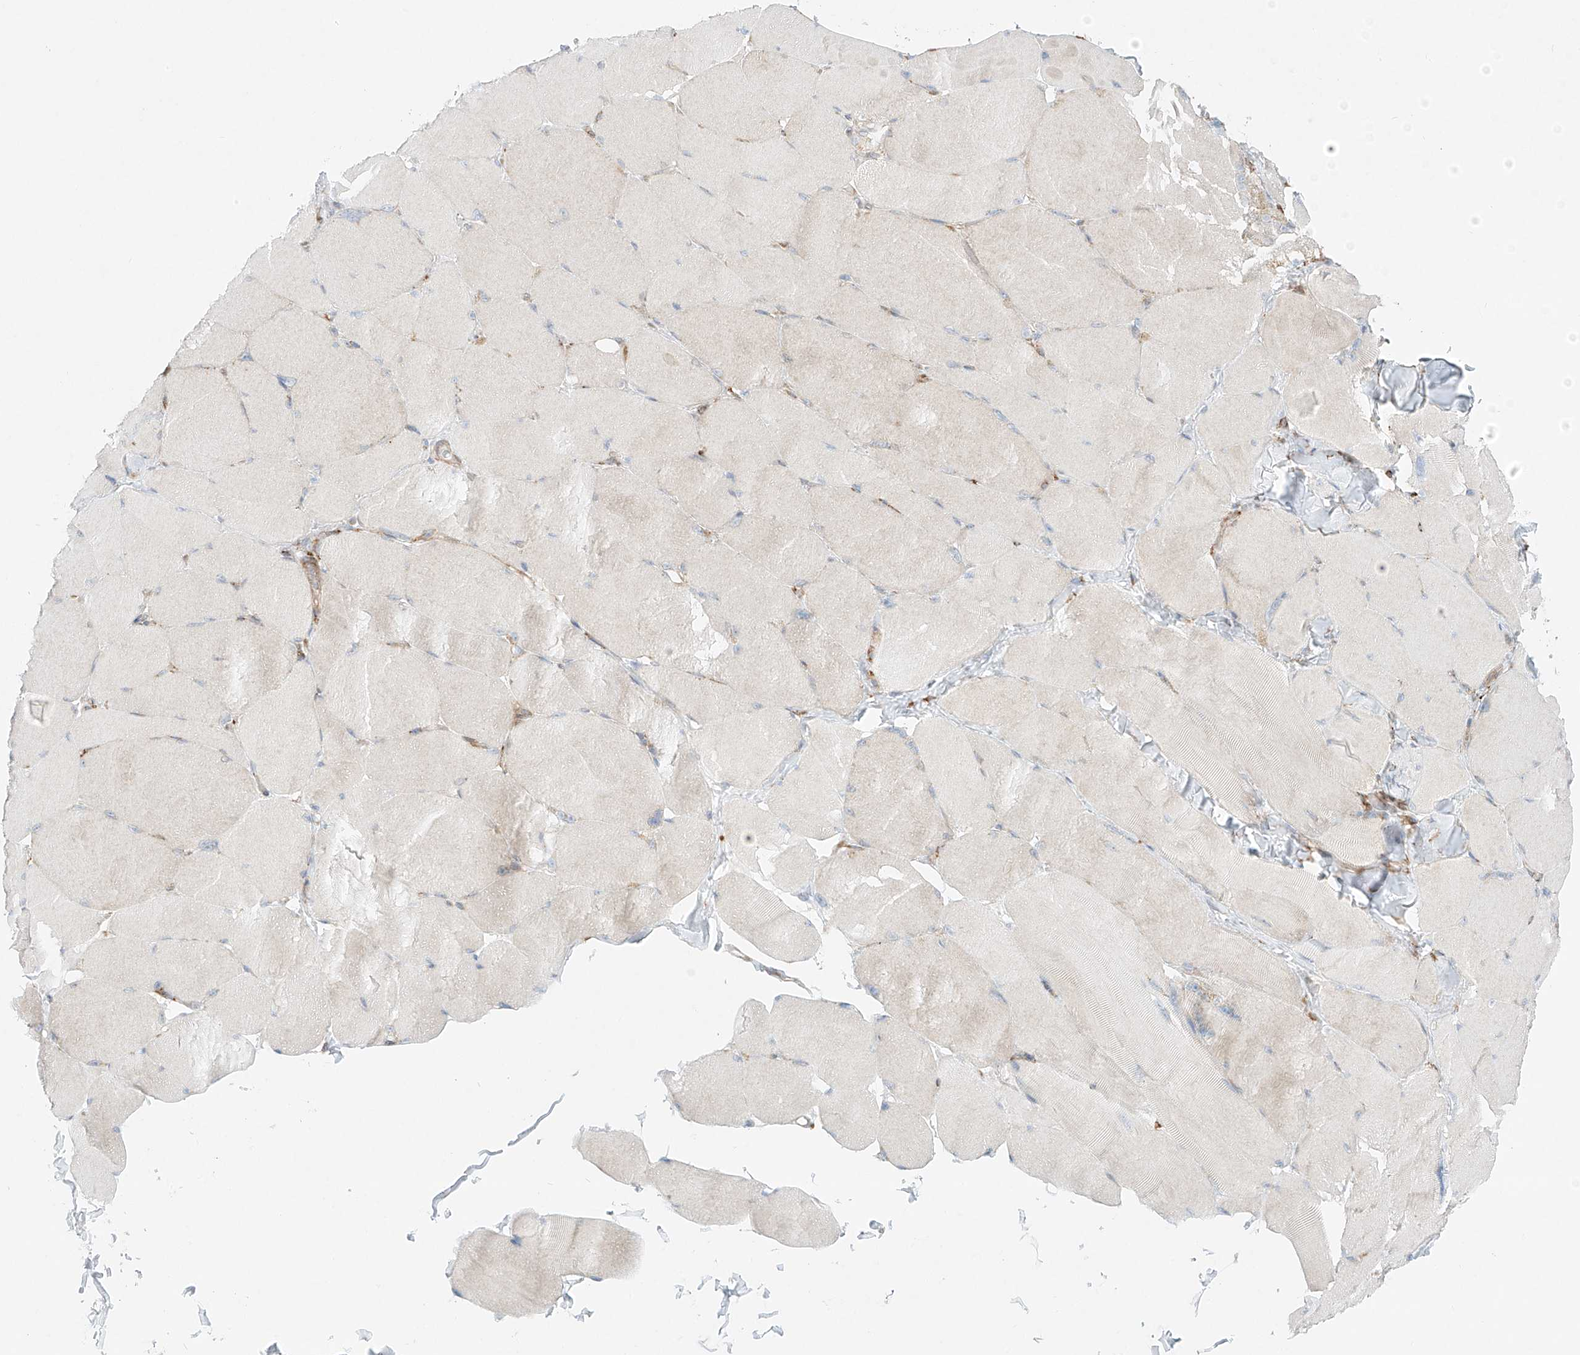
{"staining": {"intensity": "negative", "quantity": "none", "location": "none"}, "tissue": "skeletal muscle", "cell_type": "Myocytes", "image_type": "normal", "snomed": [{"axis": "morphology", "description": "Normal tissue, NOS"}, {"axis": "topography", "description": "Skin"}, {"axis": "topography", "description": "Skeletal muscle"}], "caption": "Myocytes show no significant staining in unremarkable skeletal muscle. The staining was performed using DAB to visualize the protein expression in brown, while the nuclei were stained in blue with hematoxylin (Magnification: 20x).", "gene": "EIPR1", "patient": {"sex": "male", "age": 83}}